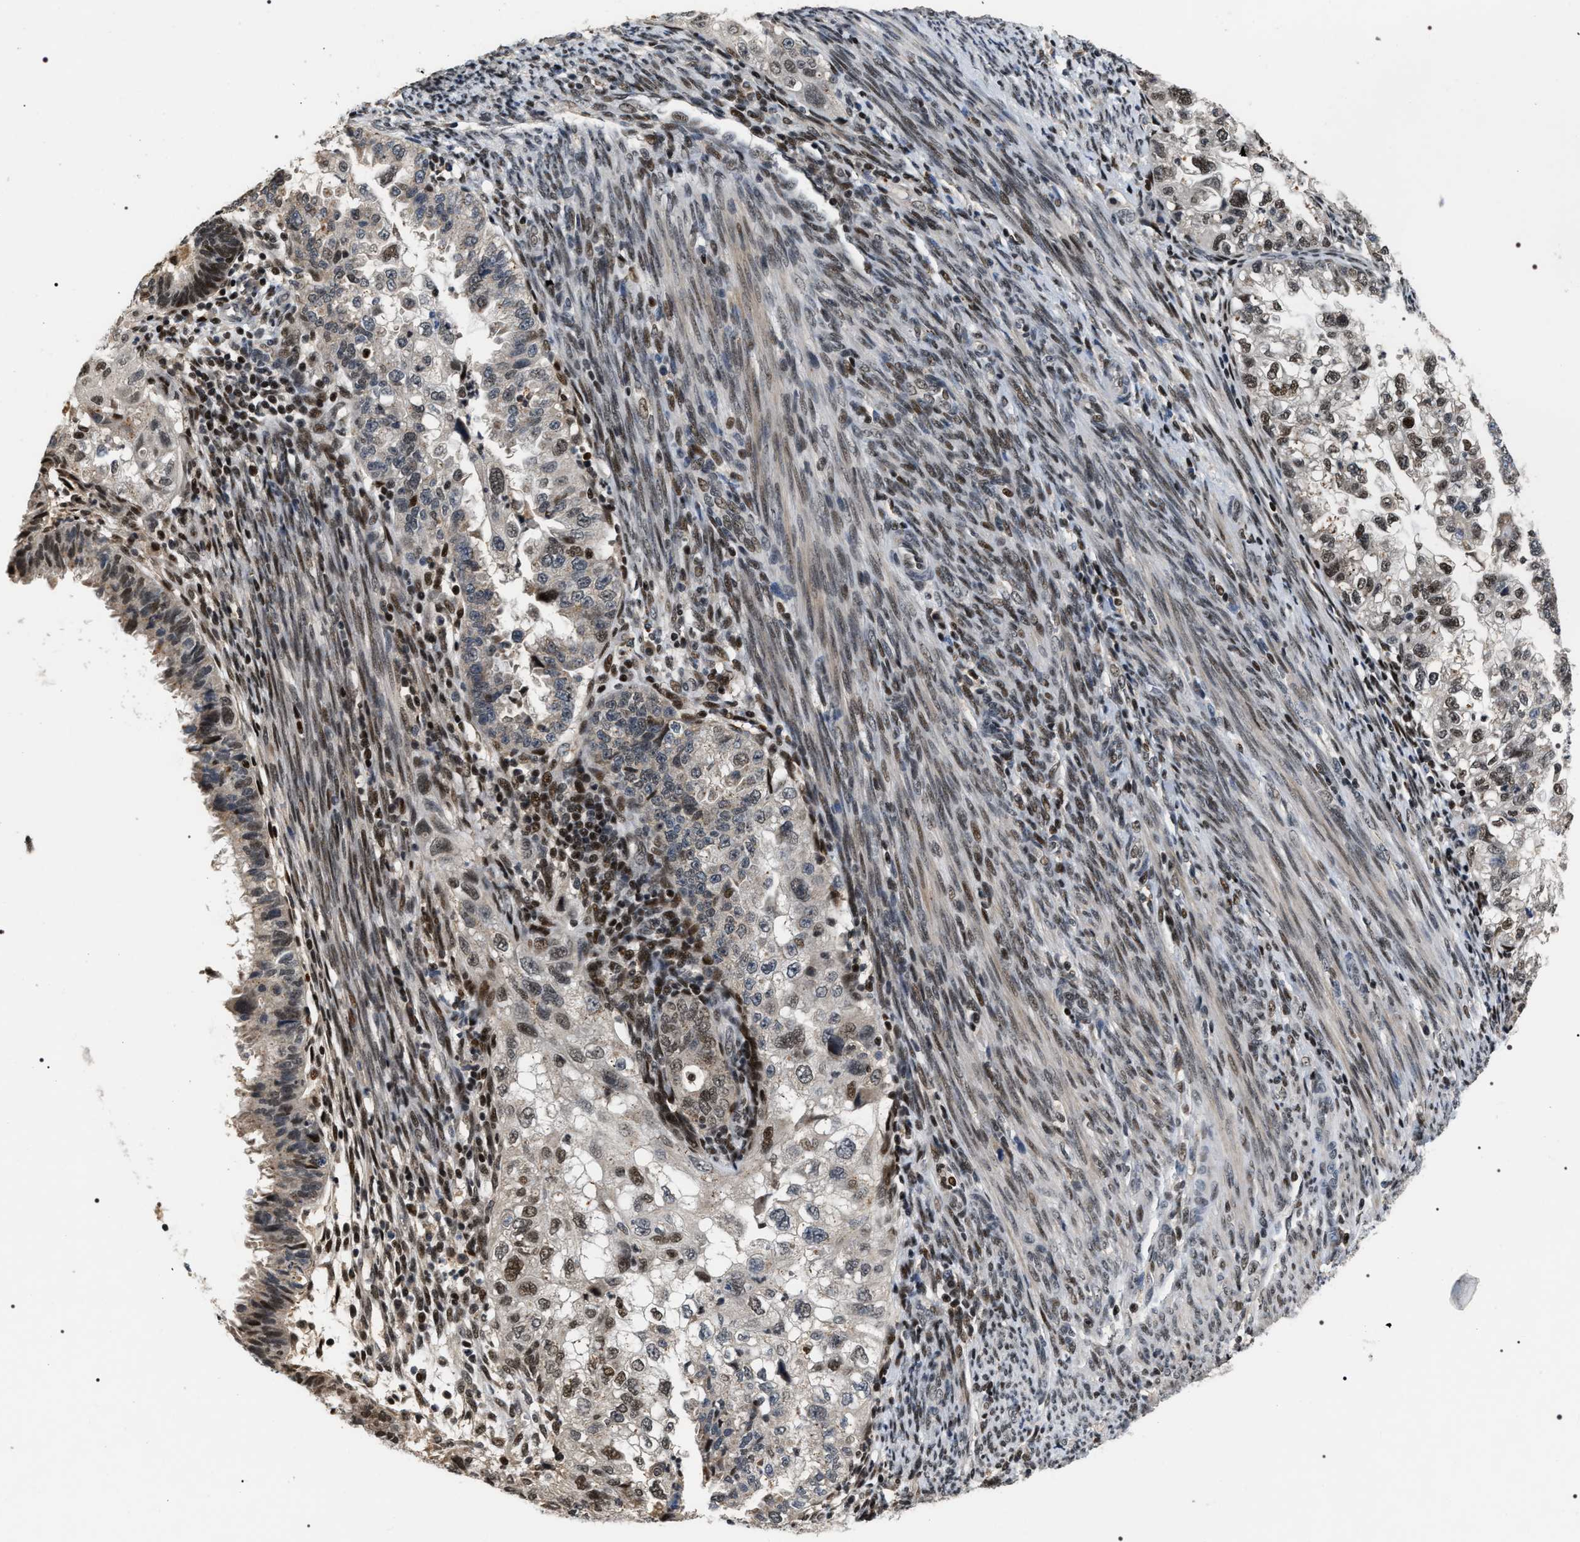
{"staining": {"intensity": "moderate", "quantity": "25%-75%", "location": "nuclear"}, "tissue": "endometrial cancer", "cell_type": "Tumor cells", "image_type": "cancer", "snomed": [{"axis": "morphology", "description": "Adenocarcinoma, NOS"}, {"axis": "topography", "description": "Endometrium"}], "caption": "A brown stain highlights moderate nuclear expression of a protein in endometrial cancer tumor cells.", "gene": "C7orf25", "patient": {"sex": "female", "age": 85}}